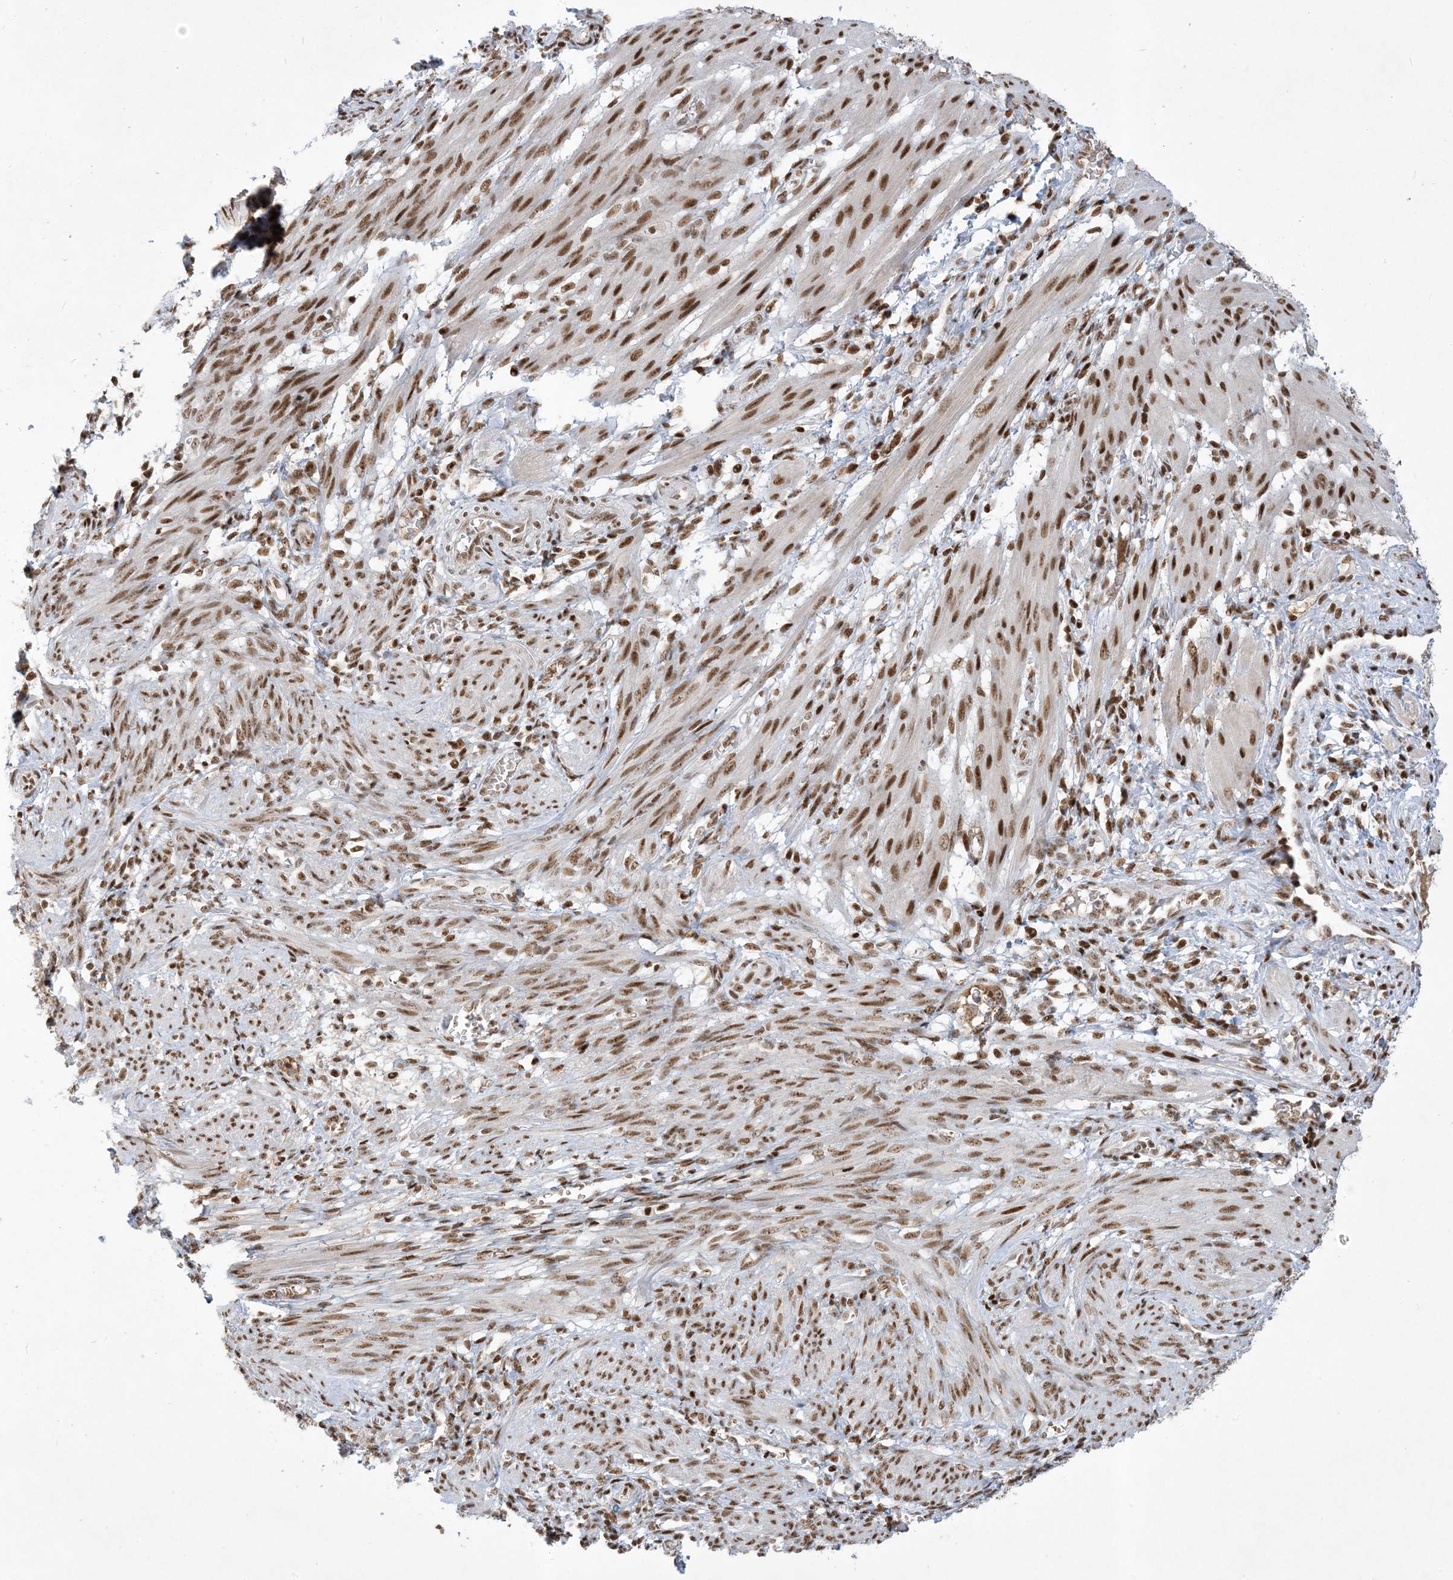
{"staining": {"intensity": "moderate", "quantity": ">75%", "location": "nuclear"}, "tissue": "smooth muscle", "cell_type": "Smooth muscle cells", "image_type": "normal", "snomed": [{"axis": "morphology", "description": "Normal tissue, NOS"}, {"axis": "topography", "description": "Smooth muscle"}], "caption": "Immunohistochemistry micrograph of benign smooth muscle: human smooth muscle stained using immunohistochemistry (IHC) displays medium levels of moderate protein expression localized specifically in the nuclear of smooth muscle cells, appearing as a nuclear brown color.", "gene": "PPIL2", "patient": {"sex": "female", "age": 39}}